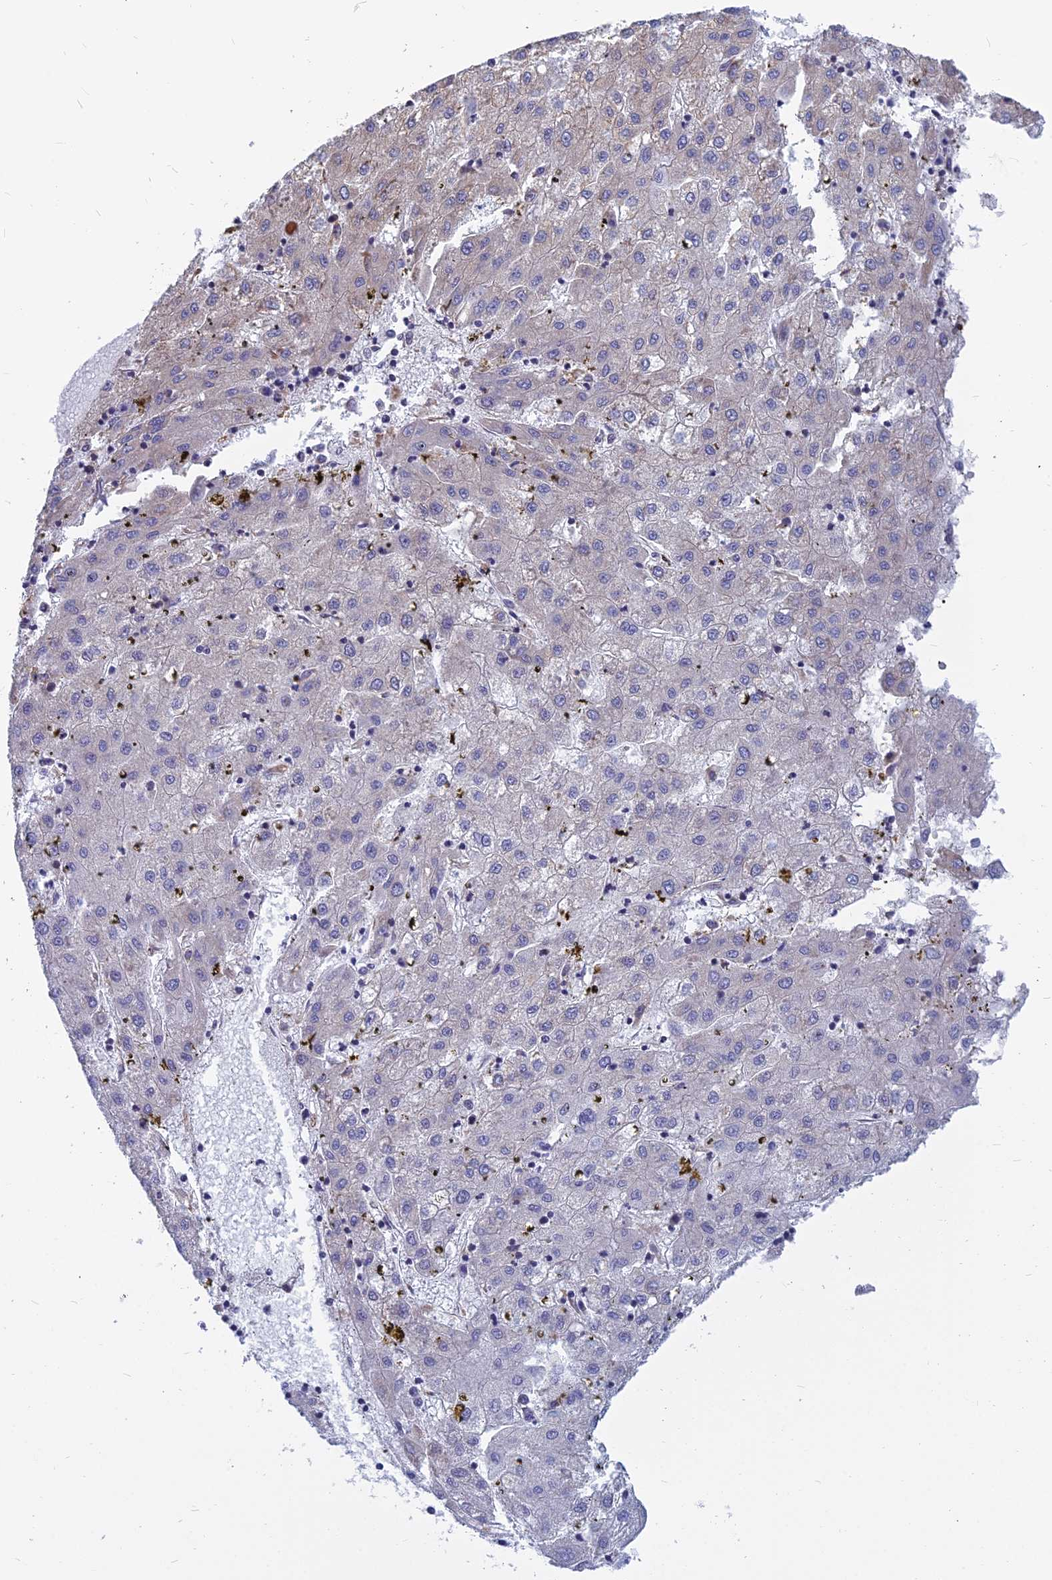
{"staining": {"intensity": "negative", "quantity": "none", "location": "none"}, "tissue": "liver cancer", "cell_type": "Tumor cells", "image_type": "cancer", "snomed": [{"axis": "morphology", "description": "Carcinoma, Hepatocellular, NOS"}, {"axis": "topography", "description": "Liver"}], "caption": "High power microscopy photomicrograph of an IHC histopathology image of liver hepatocellular carcinoma, revealing no significant expression in tumor cells.", "gene": "KIAA1143", "patient": {"sex": "male", "age": 72}}